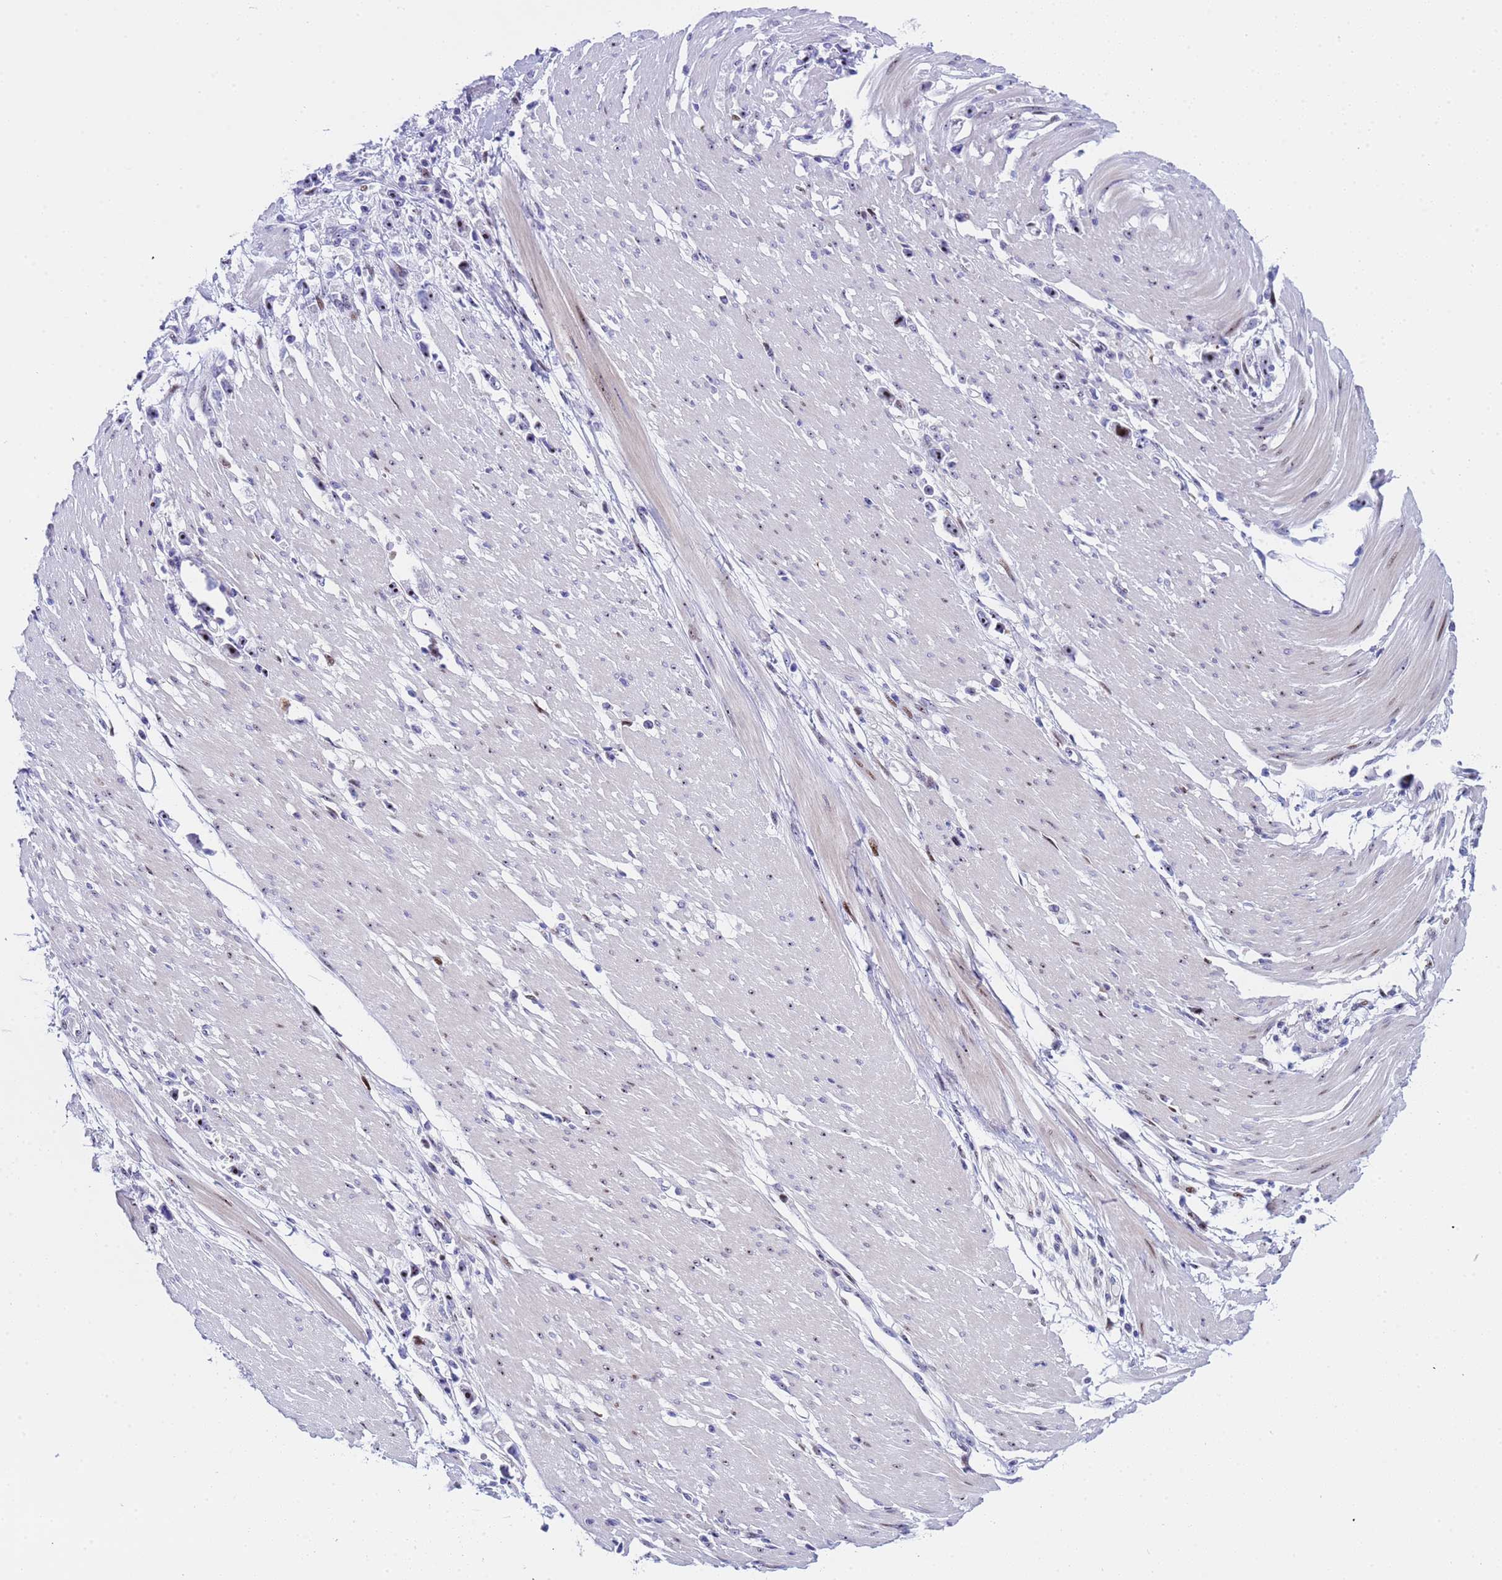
{"staining": {"intensity": "negative", "quantity": "none", "location": "none"}, "tissue": "stomach cancer", "cell_type": "Tumor cells", "image_type": "cancer", "snomed": [{"axis": "morphology", "description": "Adenocarcinoma, NOS"}, {"axis": "topography", "description": "Stomach"}], "caption": "This is an IHC image of human stomach adenocarcinoma. There is no staining in tumor cells.", "gene": "POP5", "patient": {"sex": "female", "age": 59}}